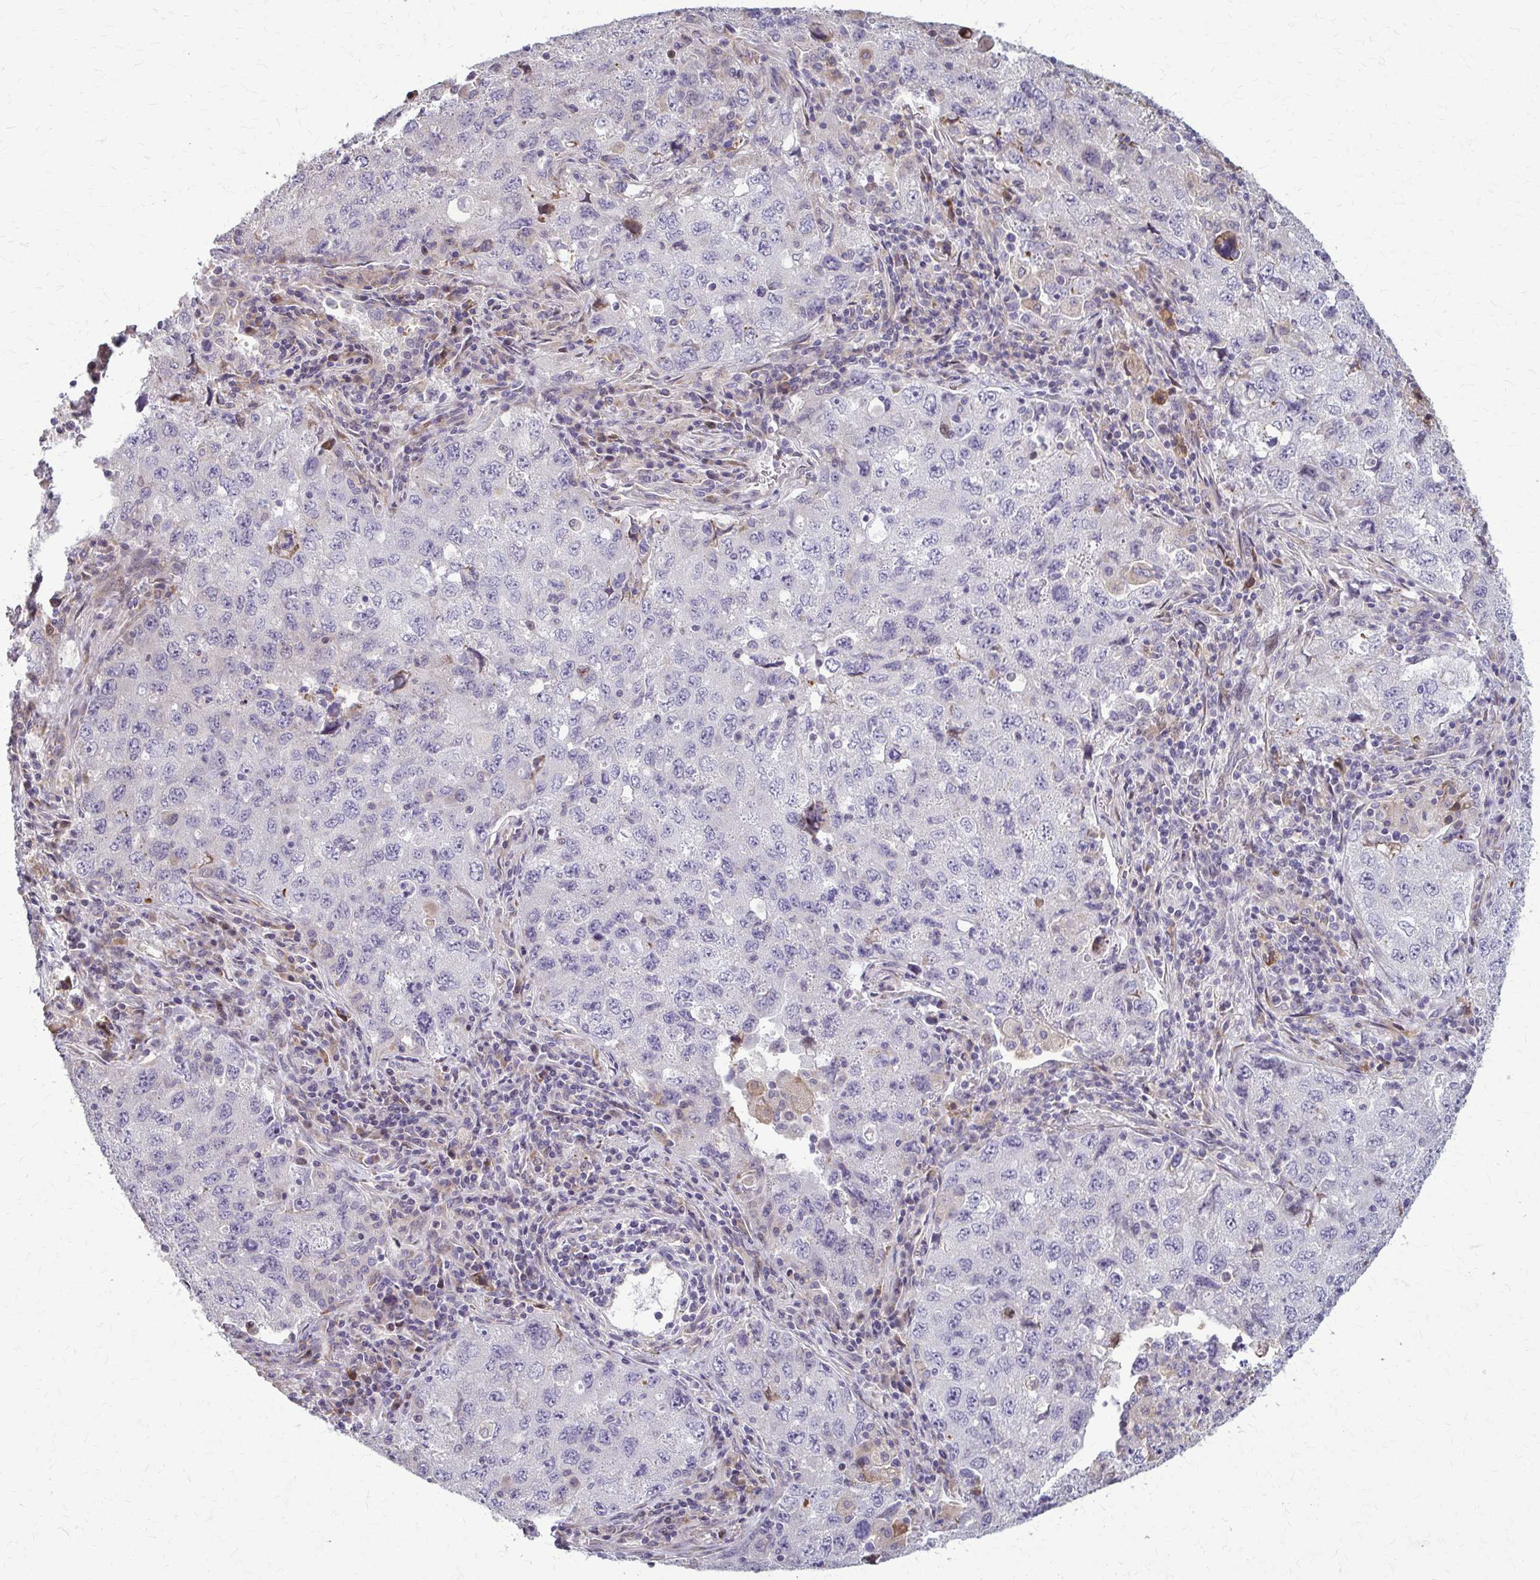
{"staining": {"intensity": "negative", "quantity": "none", "location": "none"}, "tissue": "lung cancer", "cell_type": "Tumor cells", "image_type": "cancer", "snomed": [{"axis": "morphology", "description": "Adenocarcinoma, NOS"}, {"axis": "topography", "description": "Lung"}], "caption": "Immunohistochemical staining of lung cancer (adenocarcinoma) displays no significant staining in tumor cells.", "gene": "ZNF34", "patient": {"sex": "female", "age": 57}}